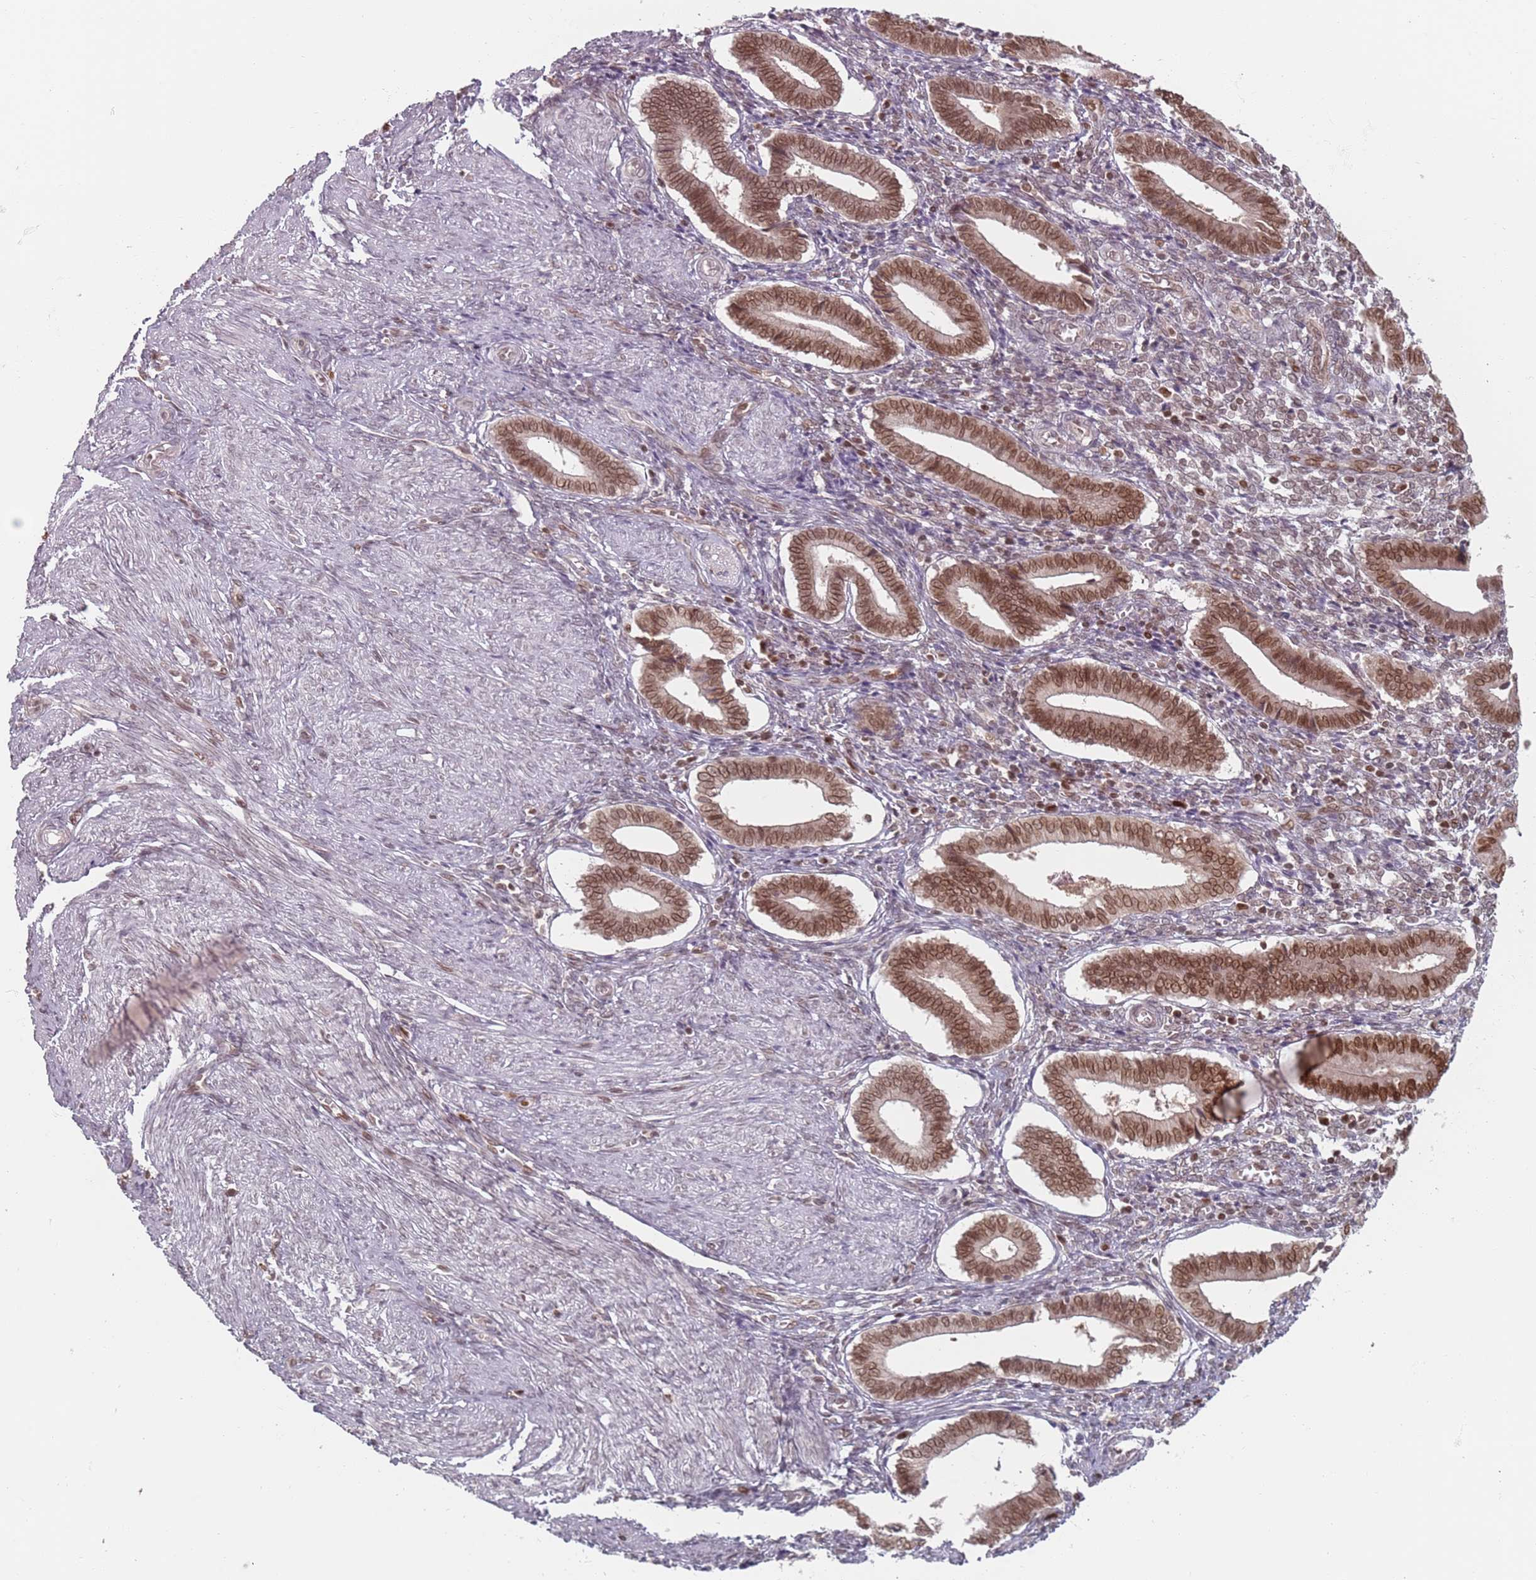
{"staining": {"intensity": "moderate", "quantity": ">75%", "location": "nuclear"}, "tissue": "endometrium", "cell_type": "Cells in endometrial stroma", "image_type": "normal", "snomed": [{"axis": "morphology", "description": "Normal tissue, NOS"}, {"axis": "topography", "description": "Other"}, {"axis": "topography", "description": "Endometrium"}], "caption": "IHC histopathology image of normal endometrium stained for a protein (brown), which exhibits medium levels of moderate nuclear expression in about >75% of cells in endometrial stroma.", "gene": "NUP50", "patient": {"sex": "female", "age": 44}}